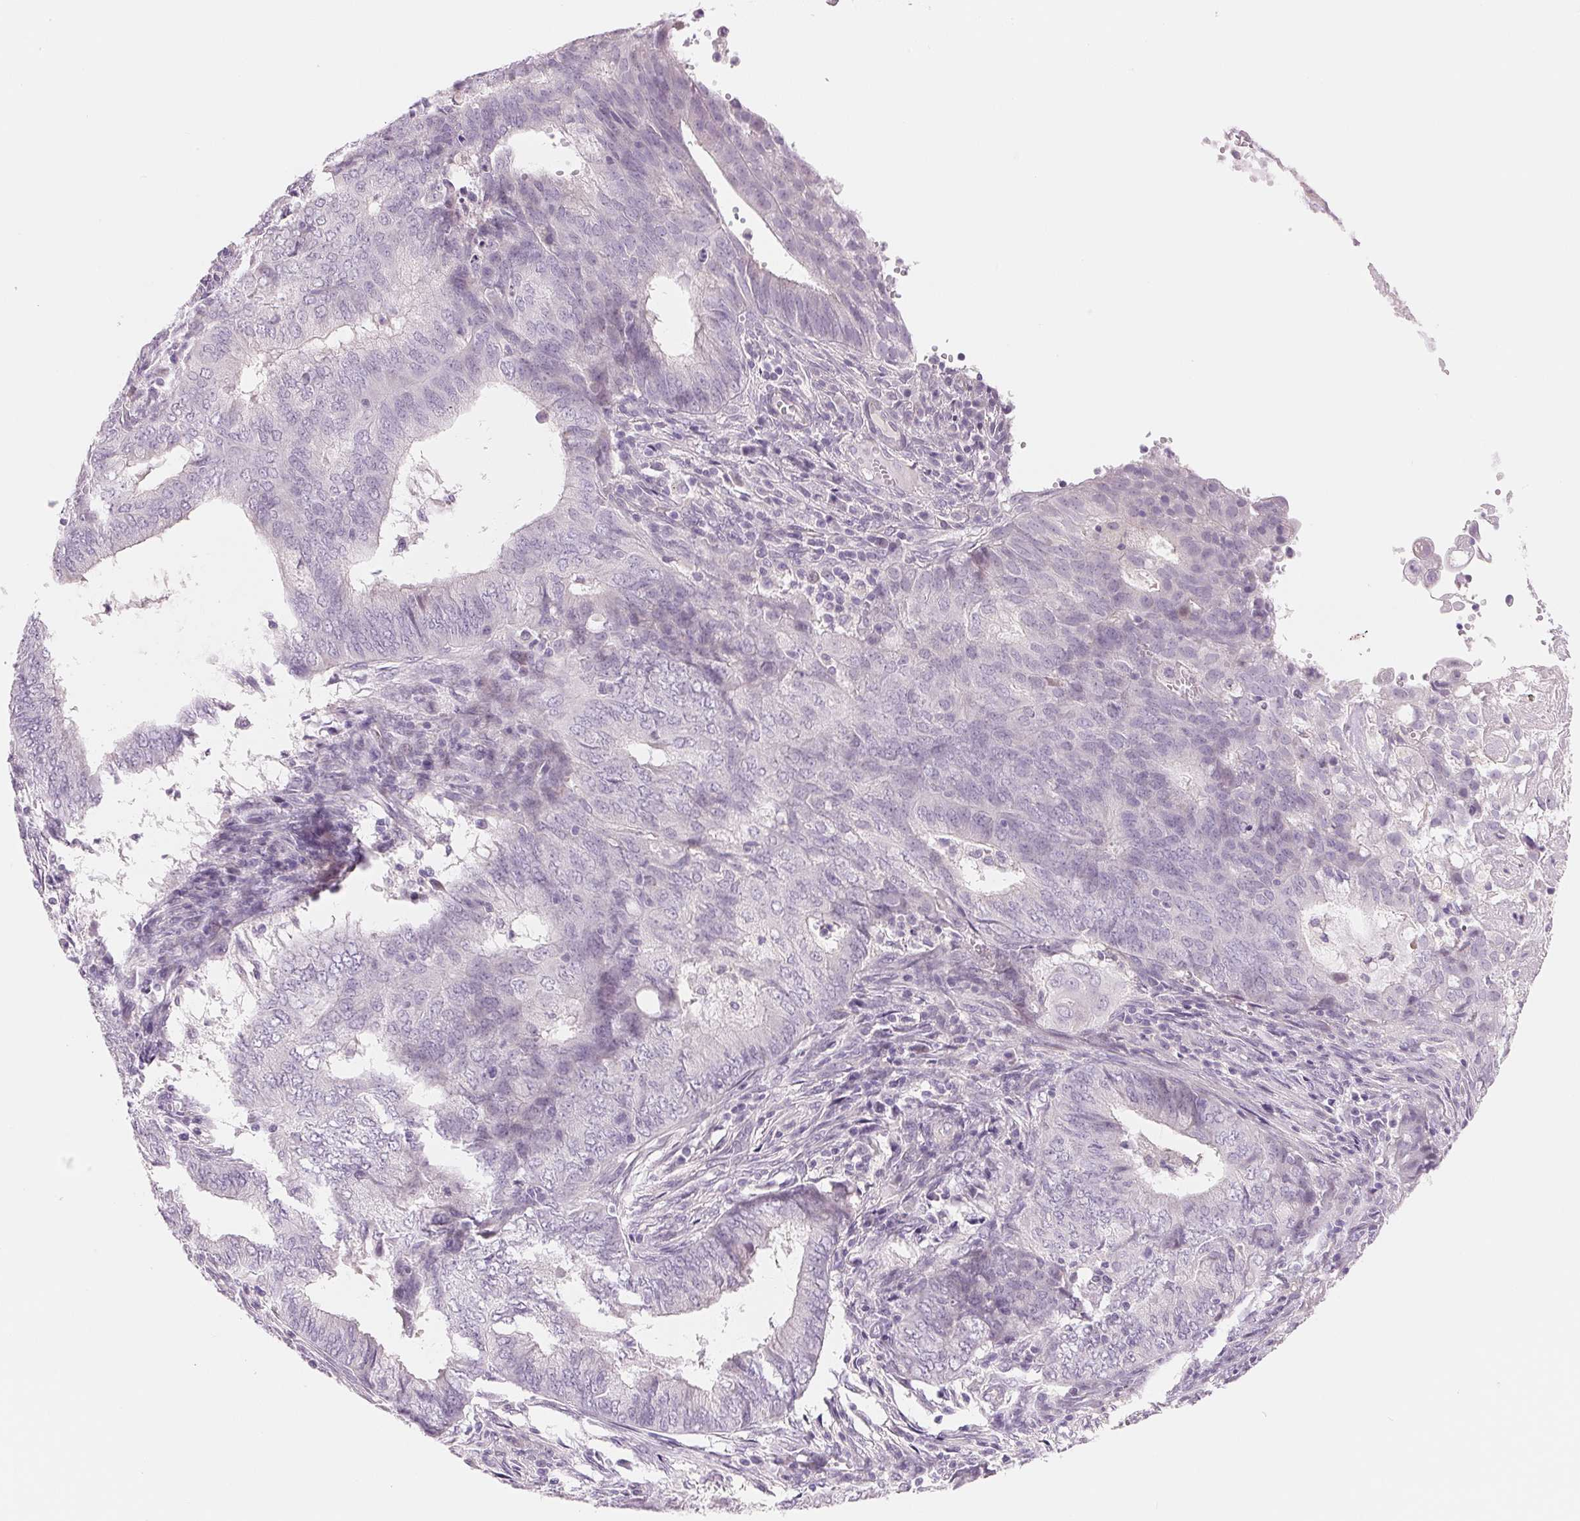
{"staining": {"intensity": "negative", "quantity": "none", "location": "none"}, "tissue": "endometrial cancer", "cell_type": "Tumor cells", "image_type": "cancer", "snomed": [{"axis": "morphology", "description": "Adenocarcinoma, NOS"}, {"axis": "topography", "description": "Endometrium"}], "caption": "Endometrial cancer was stained to show a protein in brown. There is no significant positivity in tumor cells.", "gene": "CCDC168", "patient": {"sex": "female", "age": 62}}